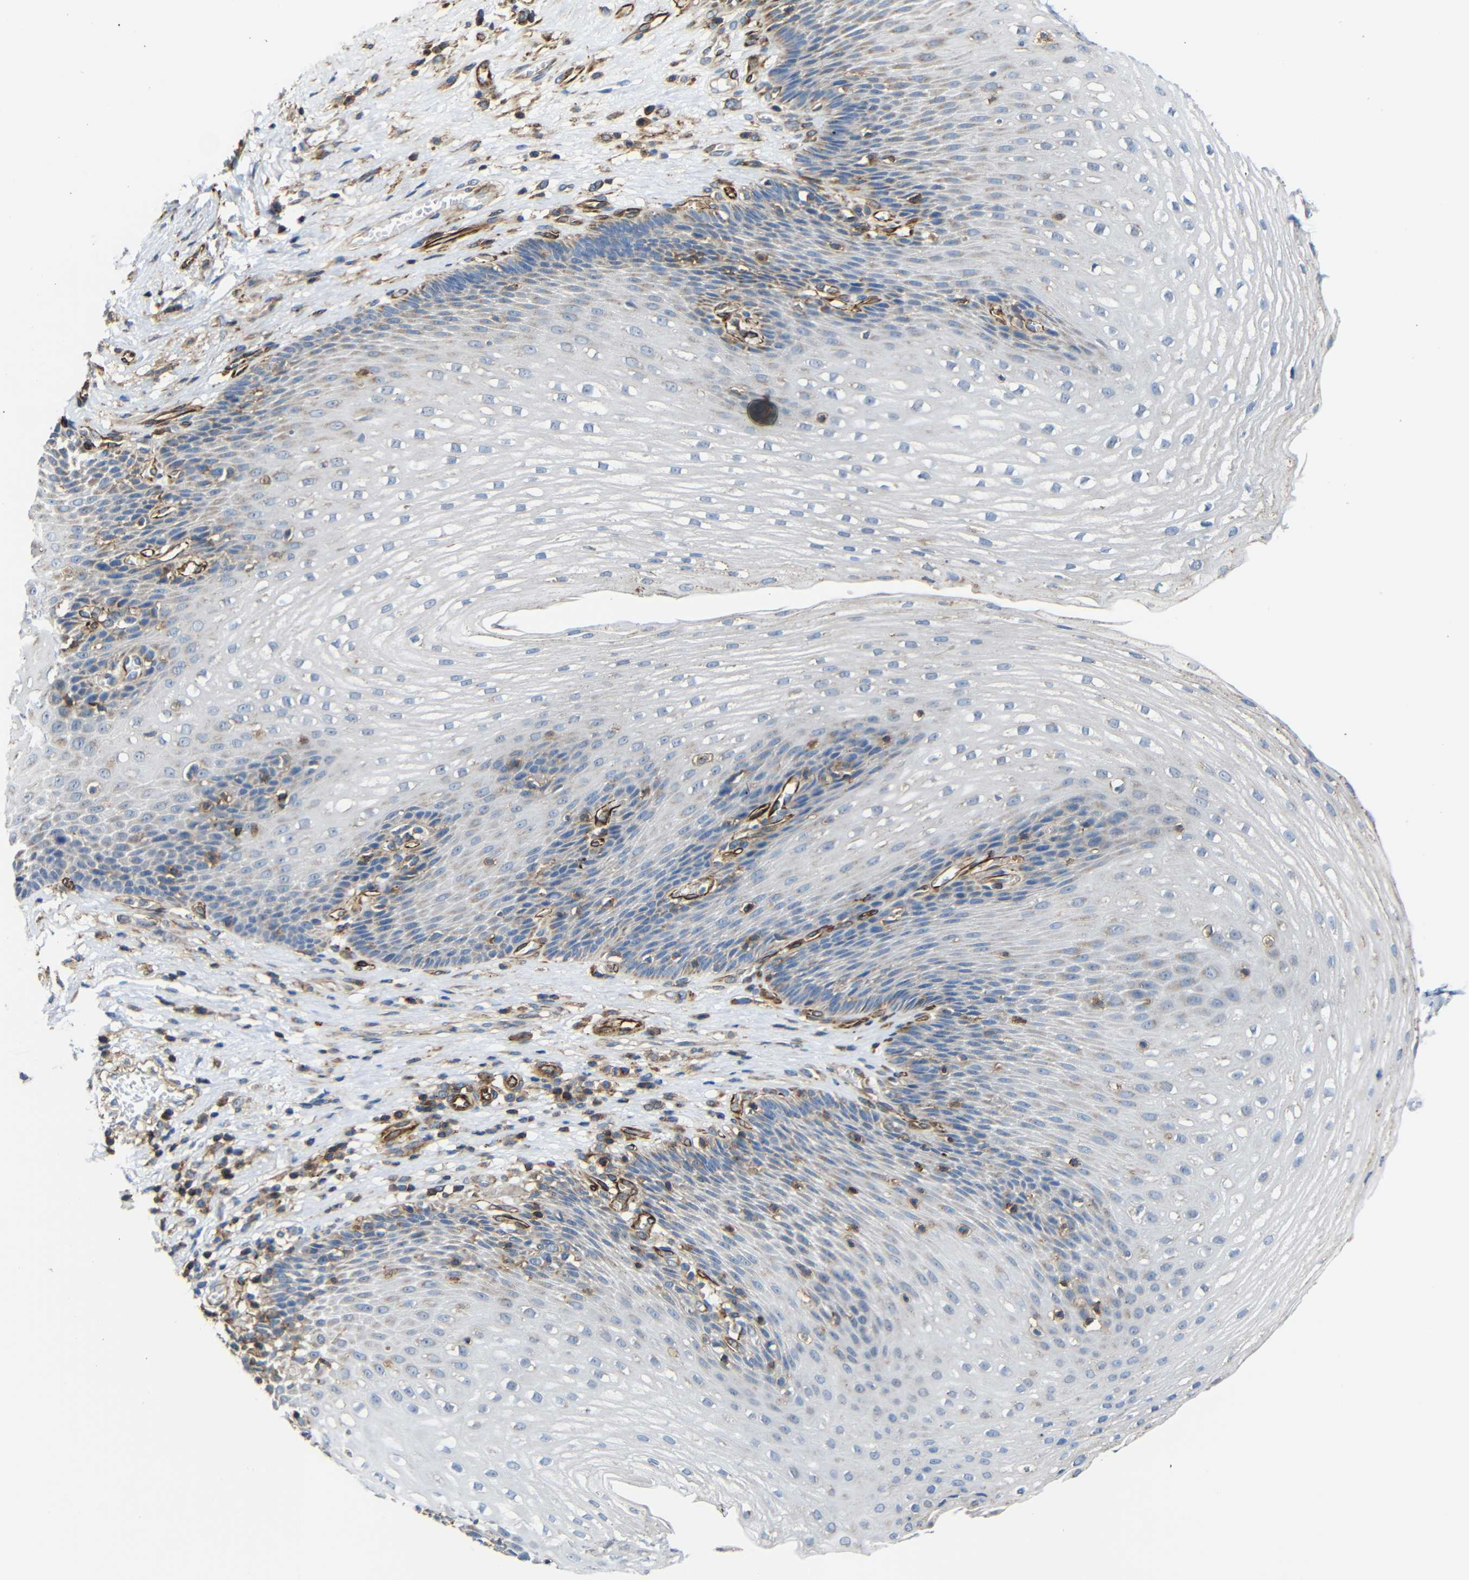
{"staining": {"intensity": "moderate", "quantity": "<25%", "location": "cytoplasmic/membranous"}, "tissue": "esophagus", "cell_type": "Squamous epithelial cells", "image_type": "normal", "snomed": [{"axis": "morphology", "description": "Normal tissue, NOS"}, {"axis": "topography", "description": "Esophagus"}], "caption": "Protein expression analysis of normal human esophagus reveals moderate cytoplasmic/membranous staining in approximately <25% of squamous epithelial cells.", "gene": "IGSF10", "patient": {"sex": "male", "age": 48}}